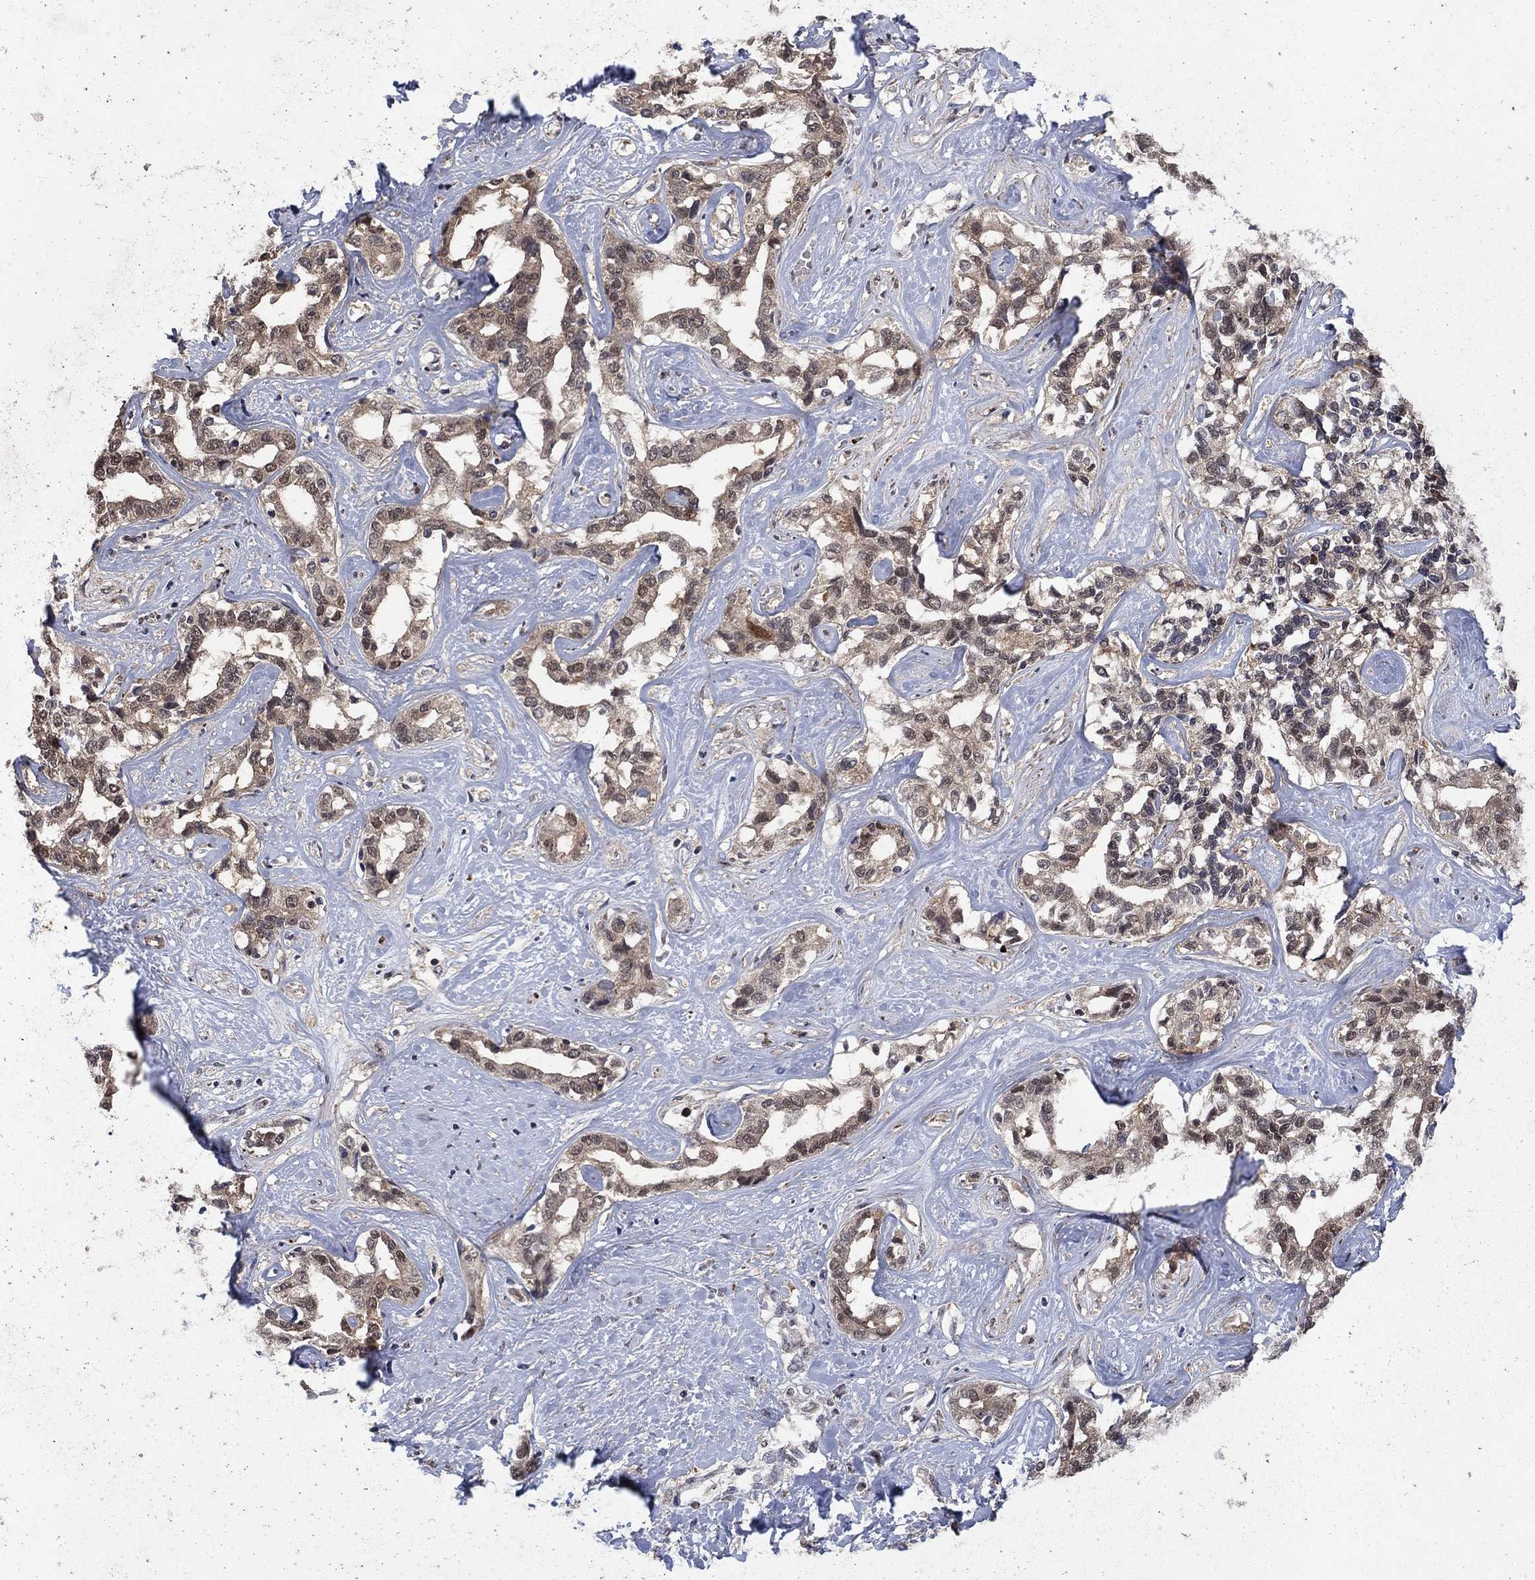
{"staining": {"intensity": "moderate", "quantity": "25%-75%", "location": "cytoplasmic/membranous"}, "tissue": "liver cancer", "cell_type": "Tumor cells", "image_type": "cancer", "snomed": [{"axis": "morphology", "description": "Cholangiocarcinoma"}, {"axis": "topography", "description": "Liver"}], "caption": "Moderate cytoplasmic/membranous protein positivity is seen in approximately 25%-75% of tumor cells in liver cholangiocarcinoma.", "gene": "IAH1", "patient": {"sex": "male", "age": 59}}